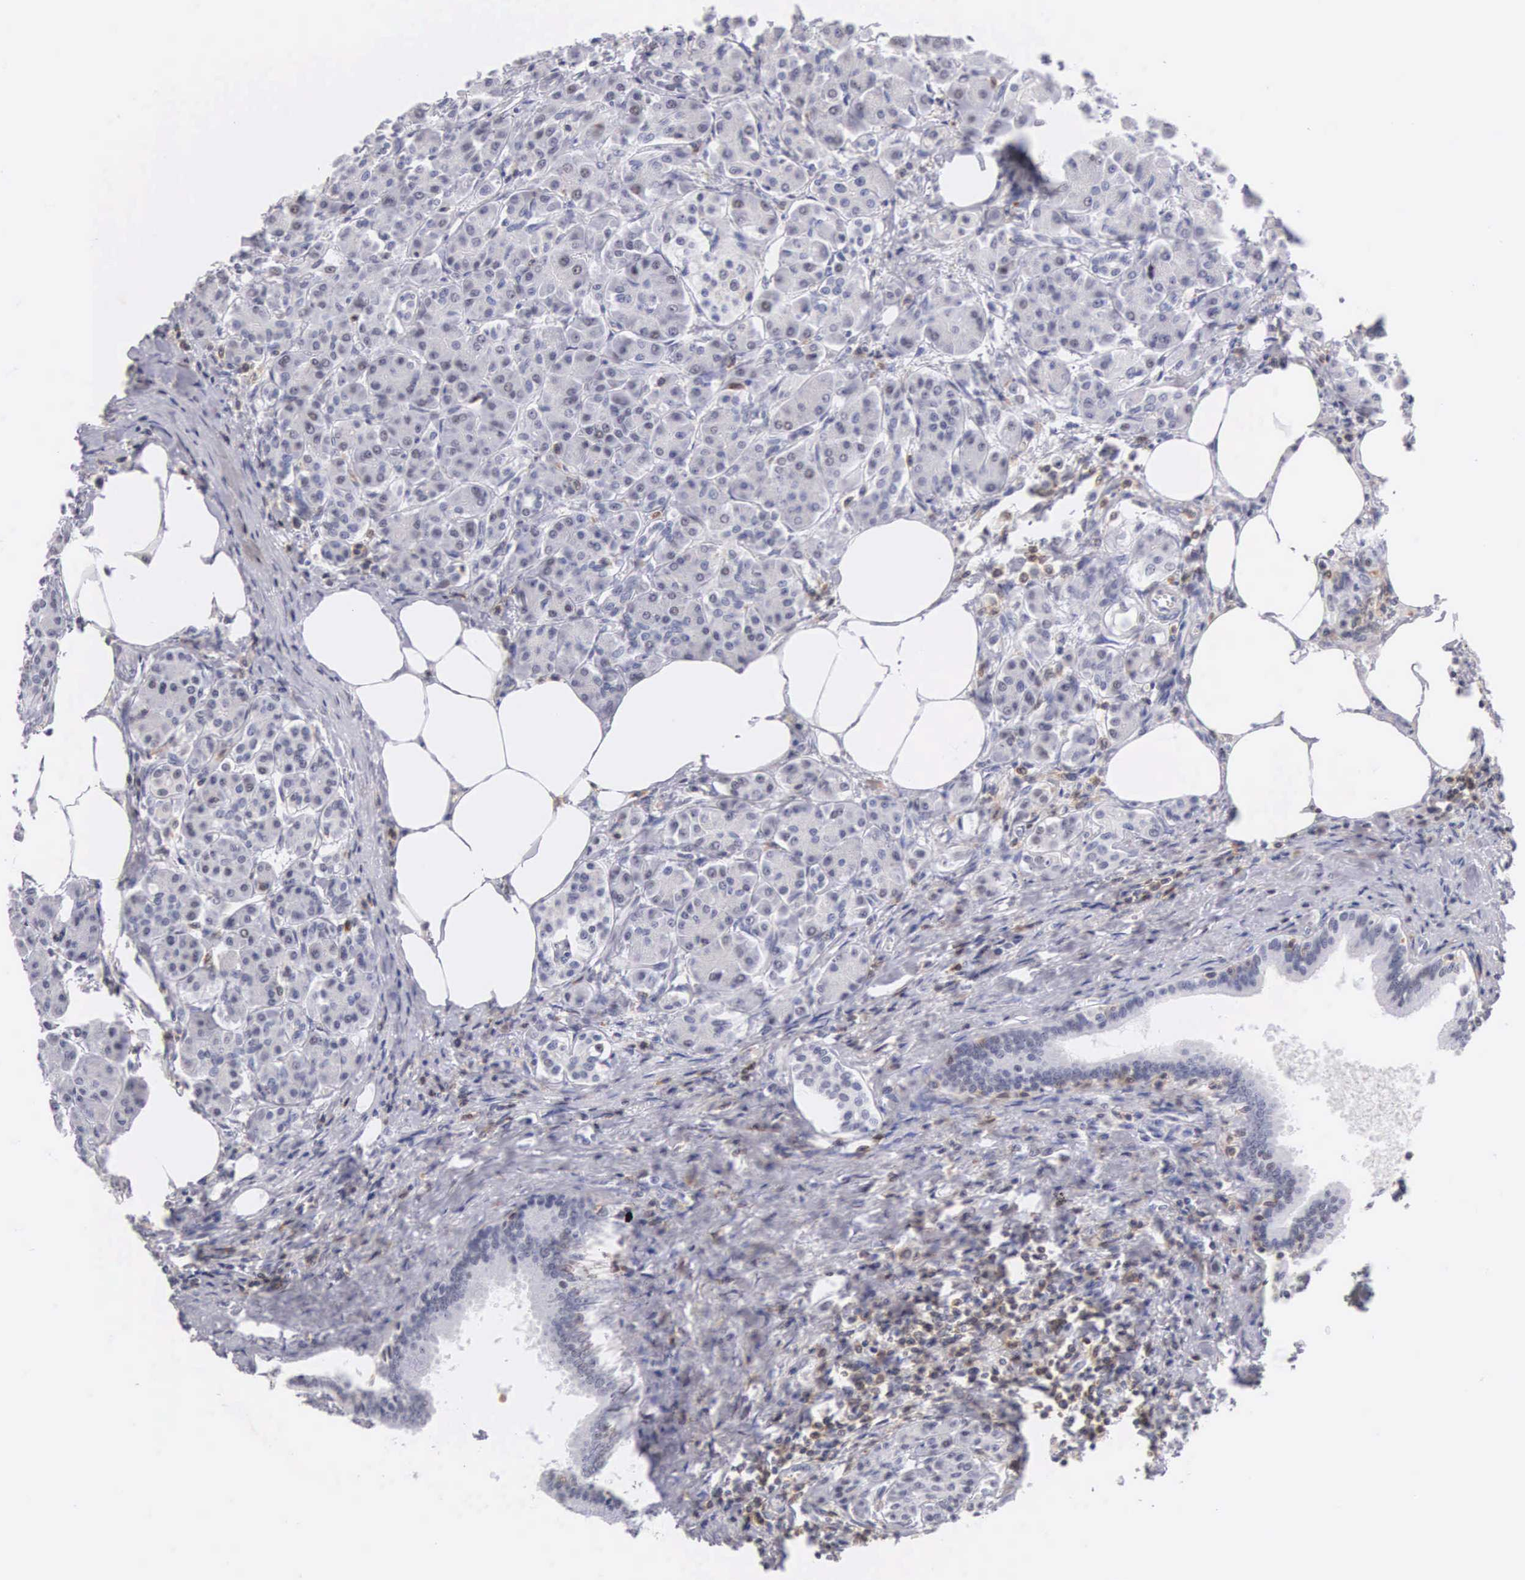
{"staining": {"intensity": "negative", "quantity": "none", "location": "none"}, "tissue": "pancreas", "cell_type": "Exocrine glandular cells", "image_type": "normal", "snomed": [{"axis": "morphology", "description": "Normal tissue, NOS"}, {"axis": "topography", "description": "Pancreas"}], "caption": "Benign pancreas was stained to show a protein in brown. There is no significant expression in exocrine glandular cells. Brightfield microscopy of immunohistochemistry stained with DAB (3,3'-diaminobenzidine) (brown) and hematoxylin (blue), captured at high magnification.", "gene": "FAM47A", "patient": {"sex": "female", "age": 73}}